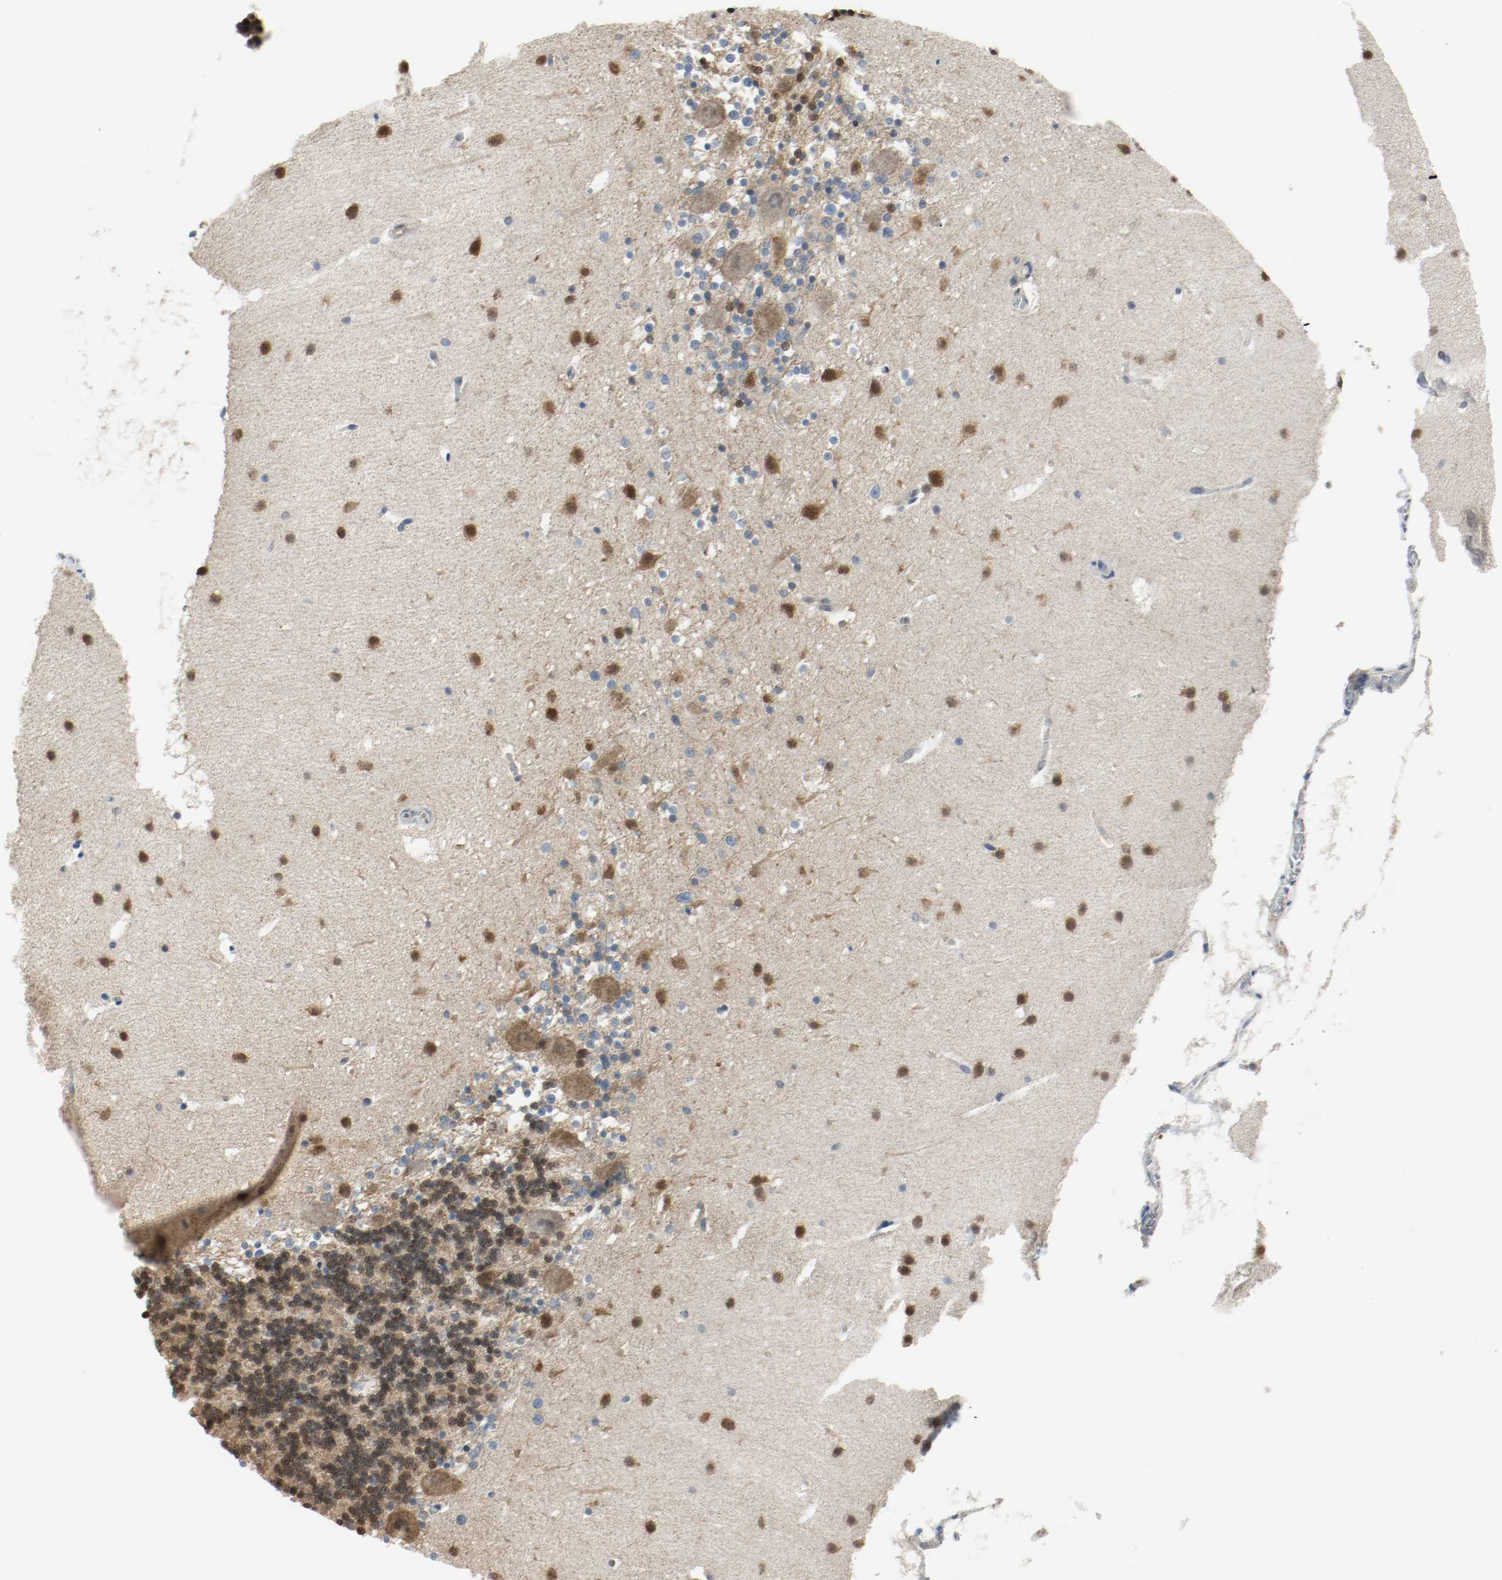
{"staining": {"intensity": "moderate", "quantity": ">75%", "location": "cytoplasmic/membranous,nuclear"}, "tissue": "cerebellum", "cell_type": "Cells in granular layer", "image_type": "normal", "snomed": [{"axis": "morphology", "description": "Normal tissue, NOS"}, {"axis": "topography", "description": "Cerebellum"}], "caption": "Cerebellum stained for a protein shows moderate cytoplasmic/membranous,nuclear positivity in cells in granular layer. (DAB (3,3'-diaminobenzidine) IHC with brightfield microscopy, high magnification).", "gene": "PPME1", "patient": {"sex": "male", "age": 45}}